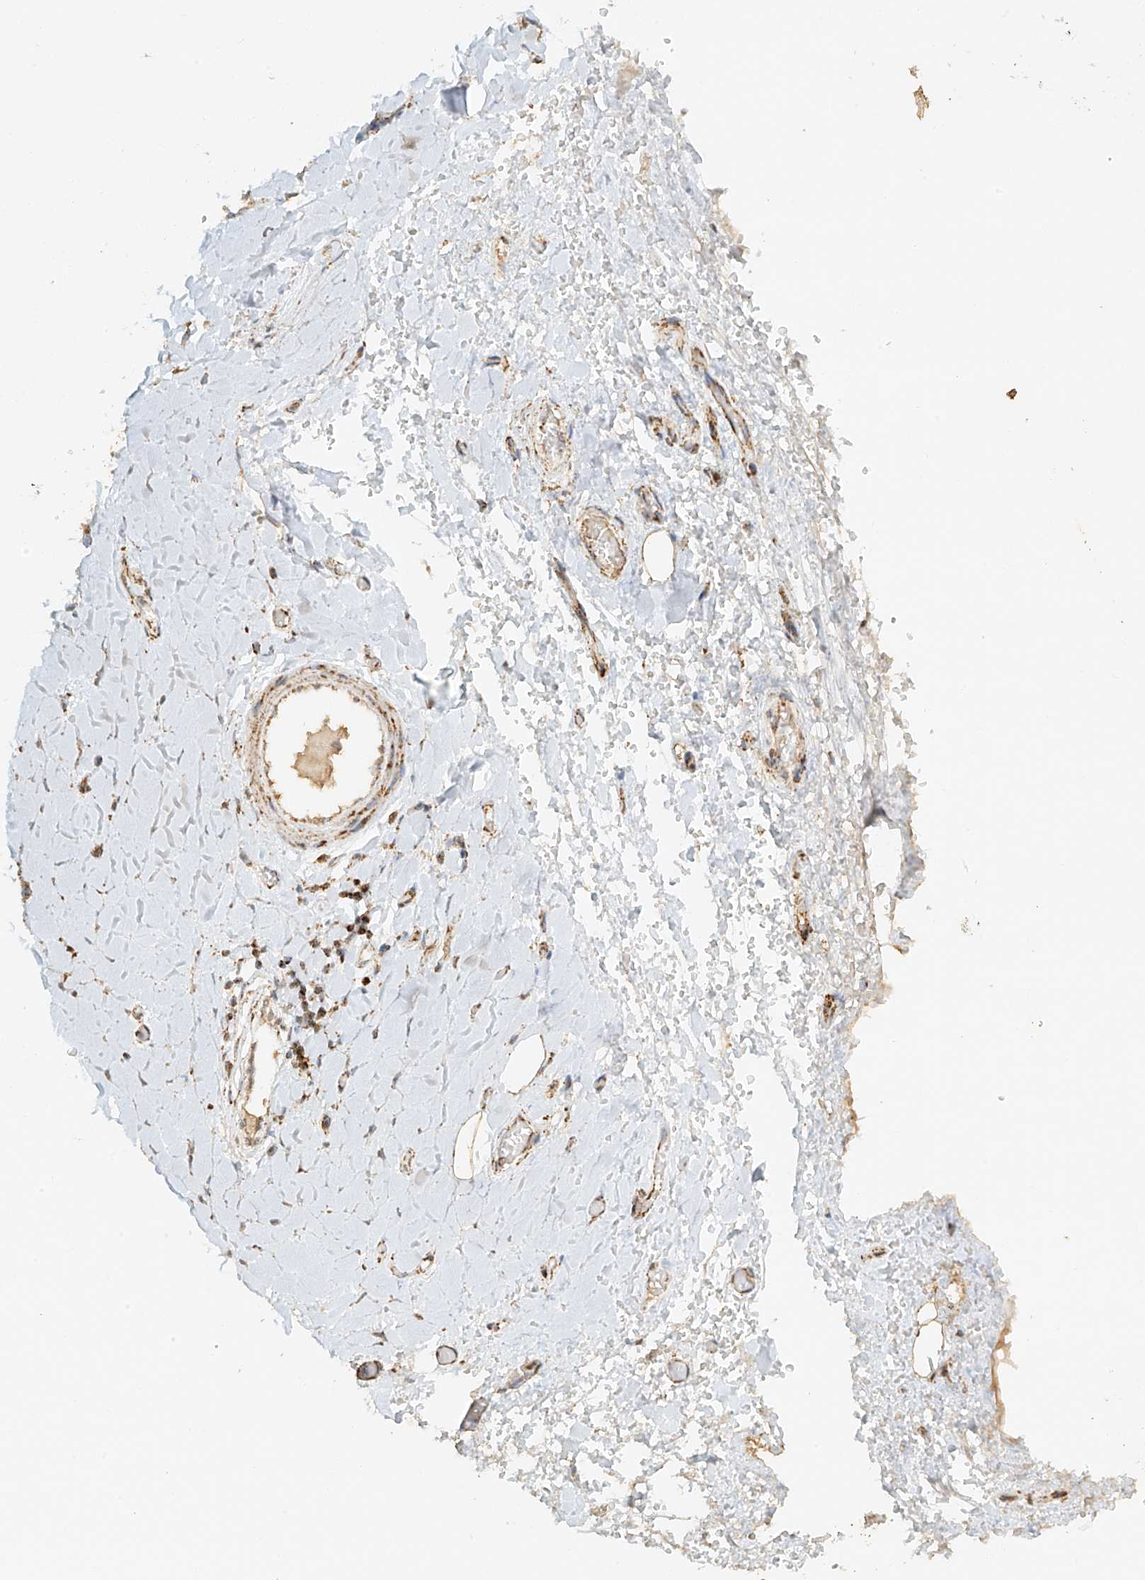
{"staining": {"intensity": "weak", "quantity": ">75%", "location": "none"}, "tissue": "soft tissue", "cell_type": "Fibroblasts", "image_type": "normal", "snomed": [{"axis": "morphology", "description": "Normal tissue, NOS"}, {"axis": "morphology", "description": "Adenocarcinoma, NOS"}, {"axis": "topography", "description": "Stomach, upper"}, {"axis": "topography", "description": "Peripheral nerve tissue"}], "caption": "Immunohistochemical staining of benign soft tissue displays >75% levels of weak None protein positivity in approximately >75% of fibroblasts.", "gene": "MIPEP", "patient": {"sex": "male", "age": 62}}